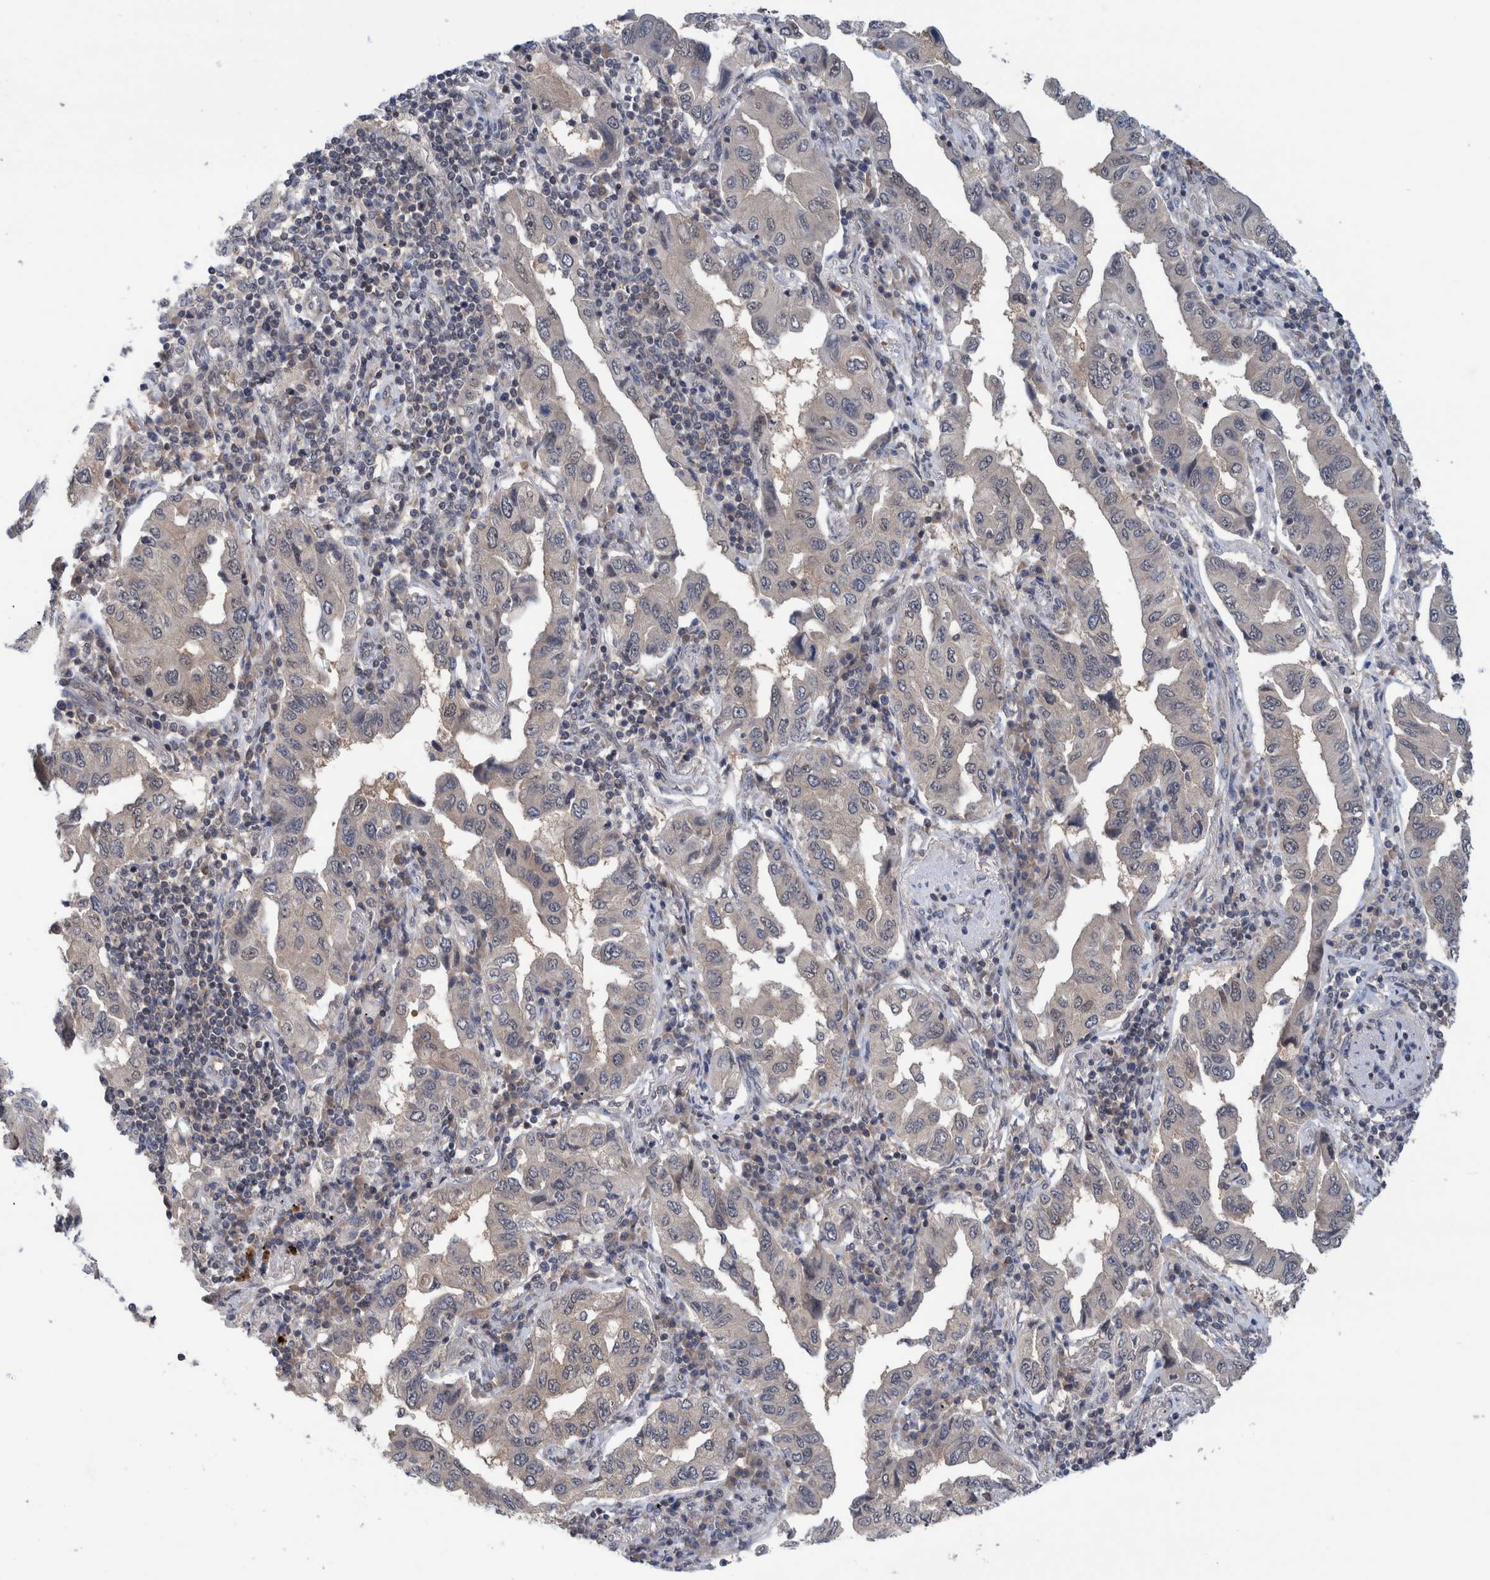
{"staining": {"intensity": "negative", "quantity": "none", "location": "none"}, "tissue": "lung cancer", "cell_type": "Tumor cells", "image_type": "cancer", "snomed": [{"axis": "morphology", "description": "Adenocarcinoma, NOS"}, {"axis": "topography", "description": "Lung"}], "caption": "This is an immunohistochemistry (IHC) image of lung cancer (adenocarcinoma). There is no positivity in tumor cells.", "gene": "PLPBP", "patient": {"sex": "female", "age": 65}}